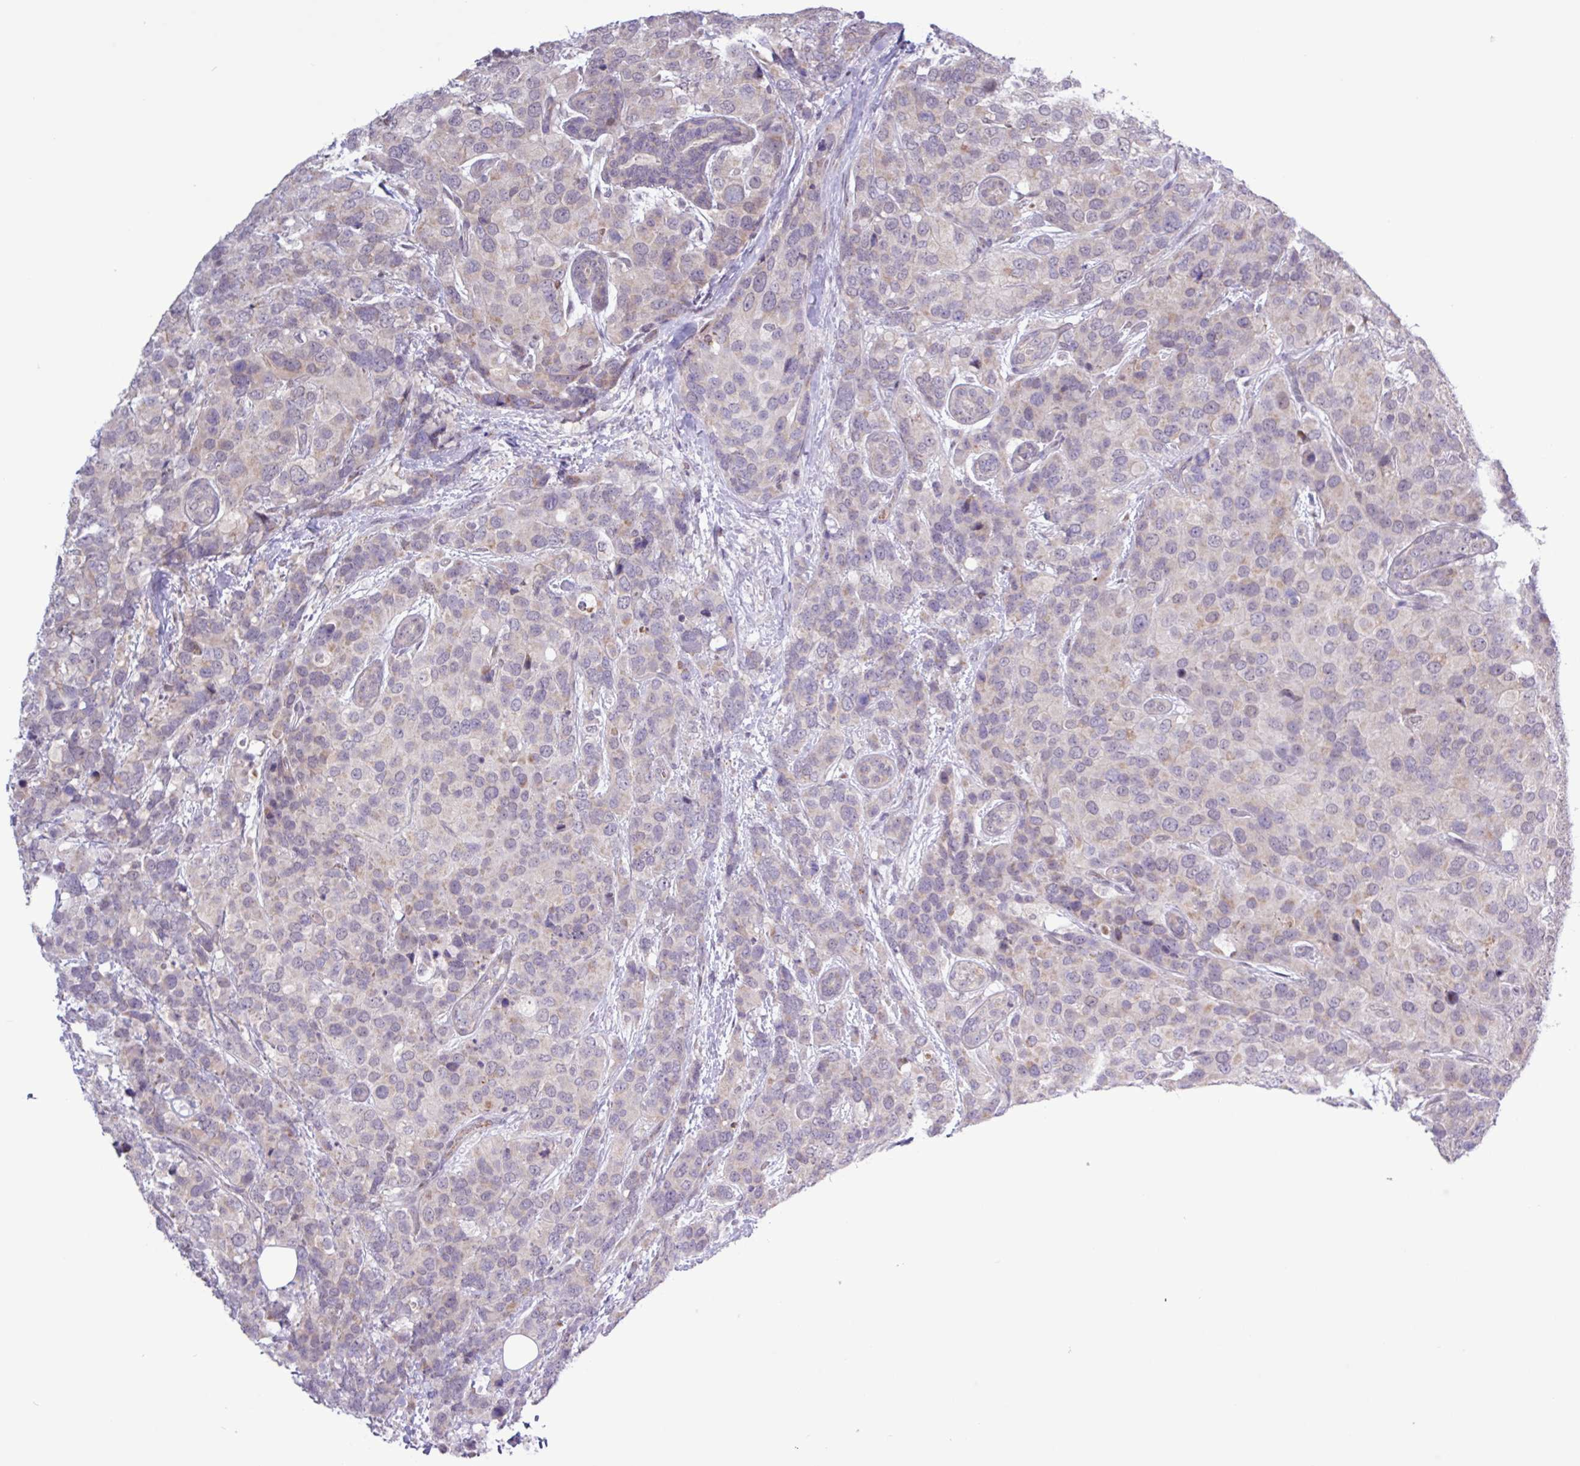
{"staining": {"intensity": "weak", "quantity": "25%-75%", "location": "cytoplasmic/membranous"}, "tissue": "breast cancer", "cell_type": "Tumor cells", "image_type": "cancer", "snomed": [{"axis": "morphology", "description": "Lobular carcinoma"}, {"axis": "topography", "description": "Breast"}], "caption": "Tumor cells exhibit low levels of weak cytoplasmic/membranous staining in approximately 25%-75% of cells in breast lobular carcinoma. (DAB (3,3'-diaminobenzidine) IHC with brightfield microscopy, high magnification).", "gene": "RTL3", "patient": {"sex": "female", "age": 59}}